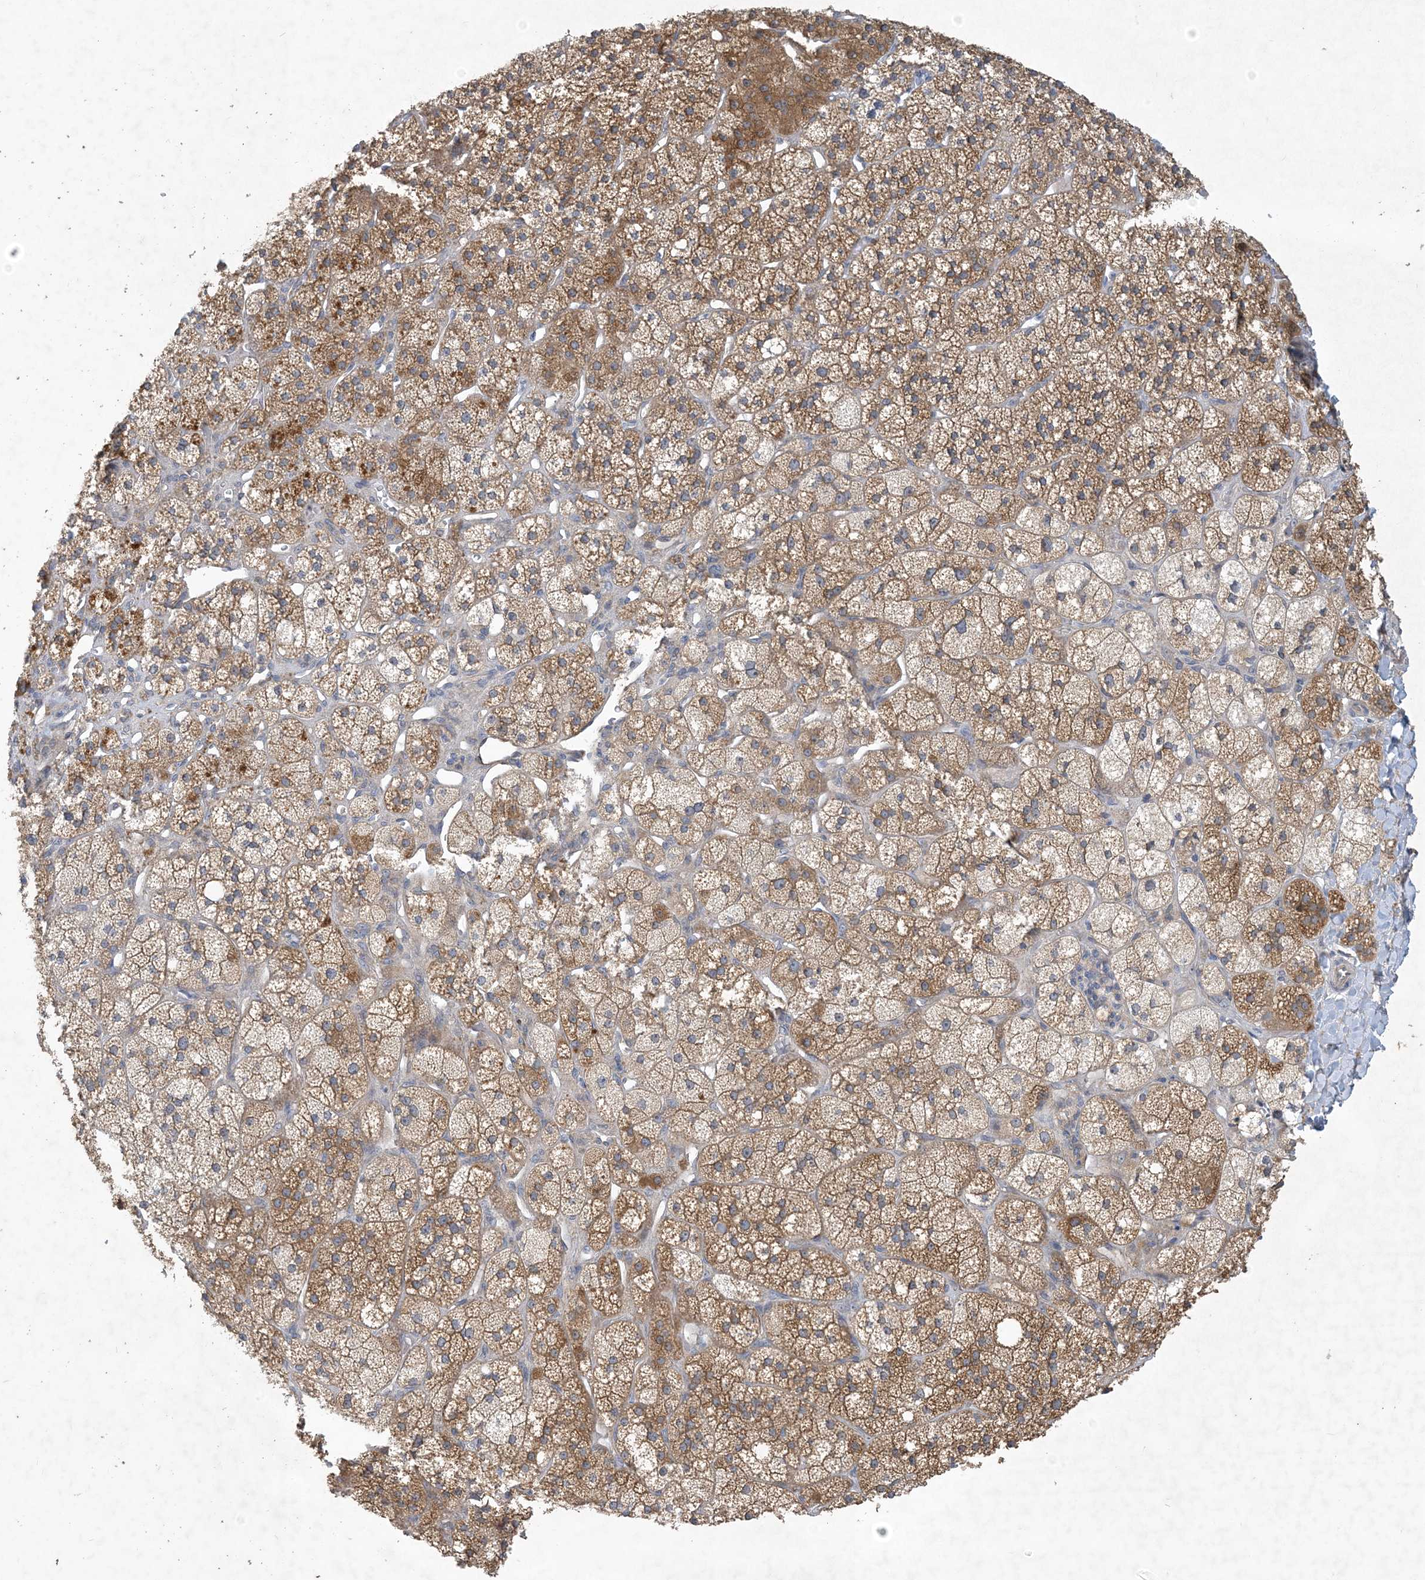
{"staining": {"intensity": "moderate", "quantity": ">75%", "location": "cytoplasmic/membranous"}, "tissue": "adrenal gland", "cell_type": "Glandular cells", "image_type": "normal", "snomed": [{"axis": "morphology", "description": "Normal tissue, NOS"}, {"axis": "topography", "description": "Adrenal gland"}], "caption": "Protein analysis of normal adrenal gland reveals moderate cytoplasmic/membranous staining in about >75% of glandular cells. (Brightfield microscopy of DAB IHC at high magnification).", "gene": "CDS1", "patient": {"sex": "male", "age": 61}}